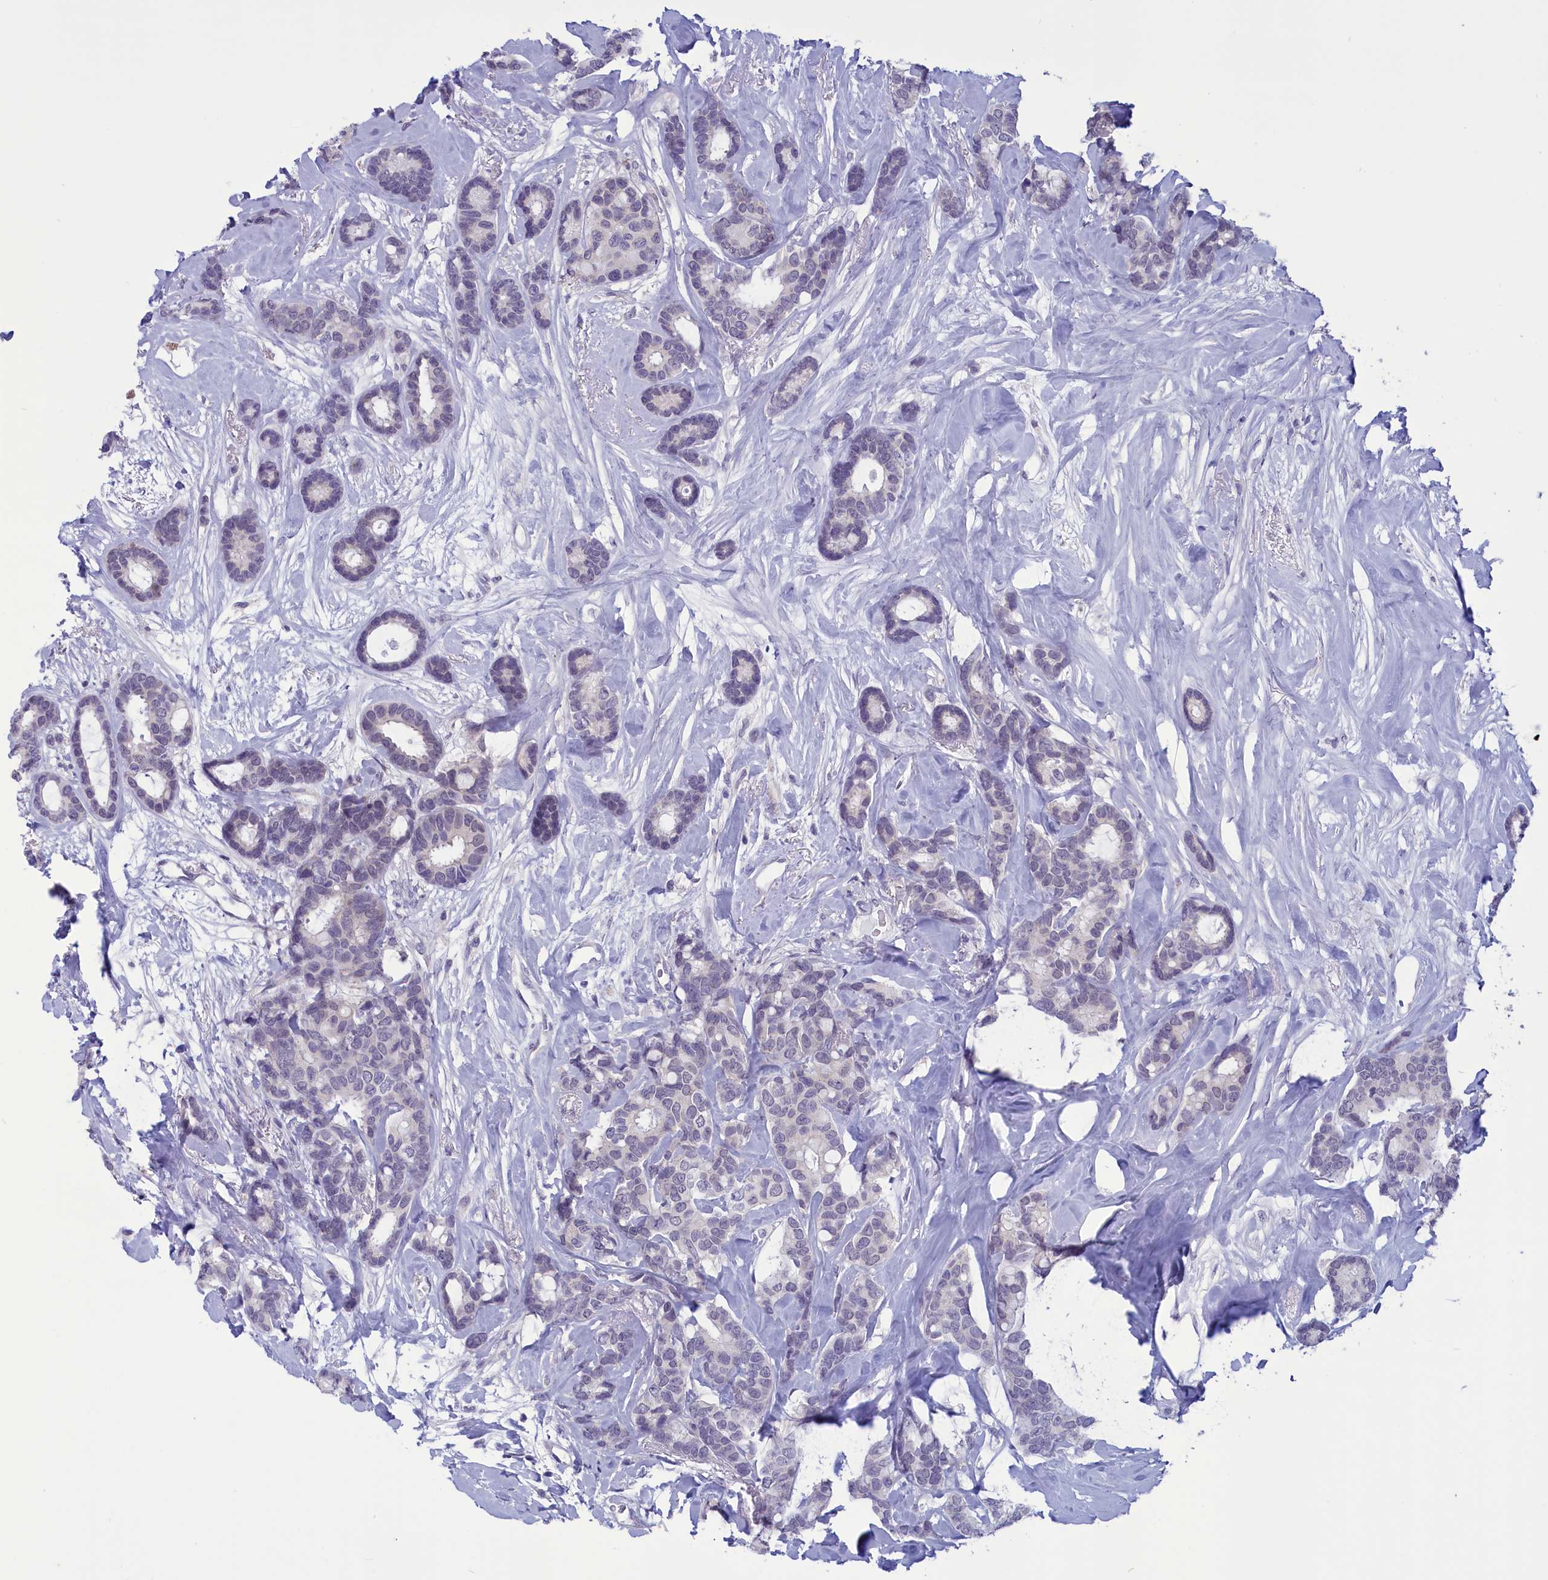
{"staining": {"intensity": "negative", "quantity": "none", "location": "none"}, "tissue": "breast cancer", "cell_type": "Tumor cells", "image_type": "cancer", "snomed": [{"axis": "morphology", "description": "Duct carcinoma"}, {"axis": "topography", "description": "Breast"}], "caption": "Tumor cells show no significant expression in breast cancer.", "gene": "ELOA2", "patient": {"sex": "female", "age": 87}}